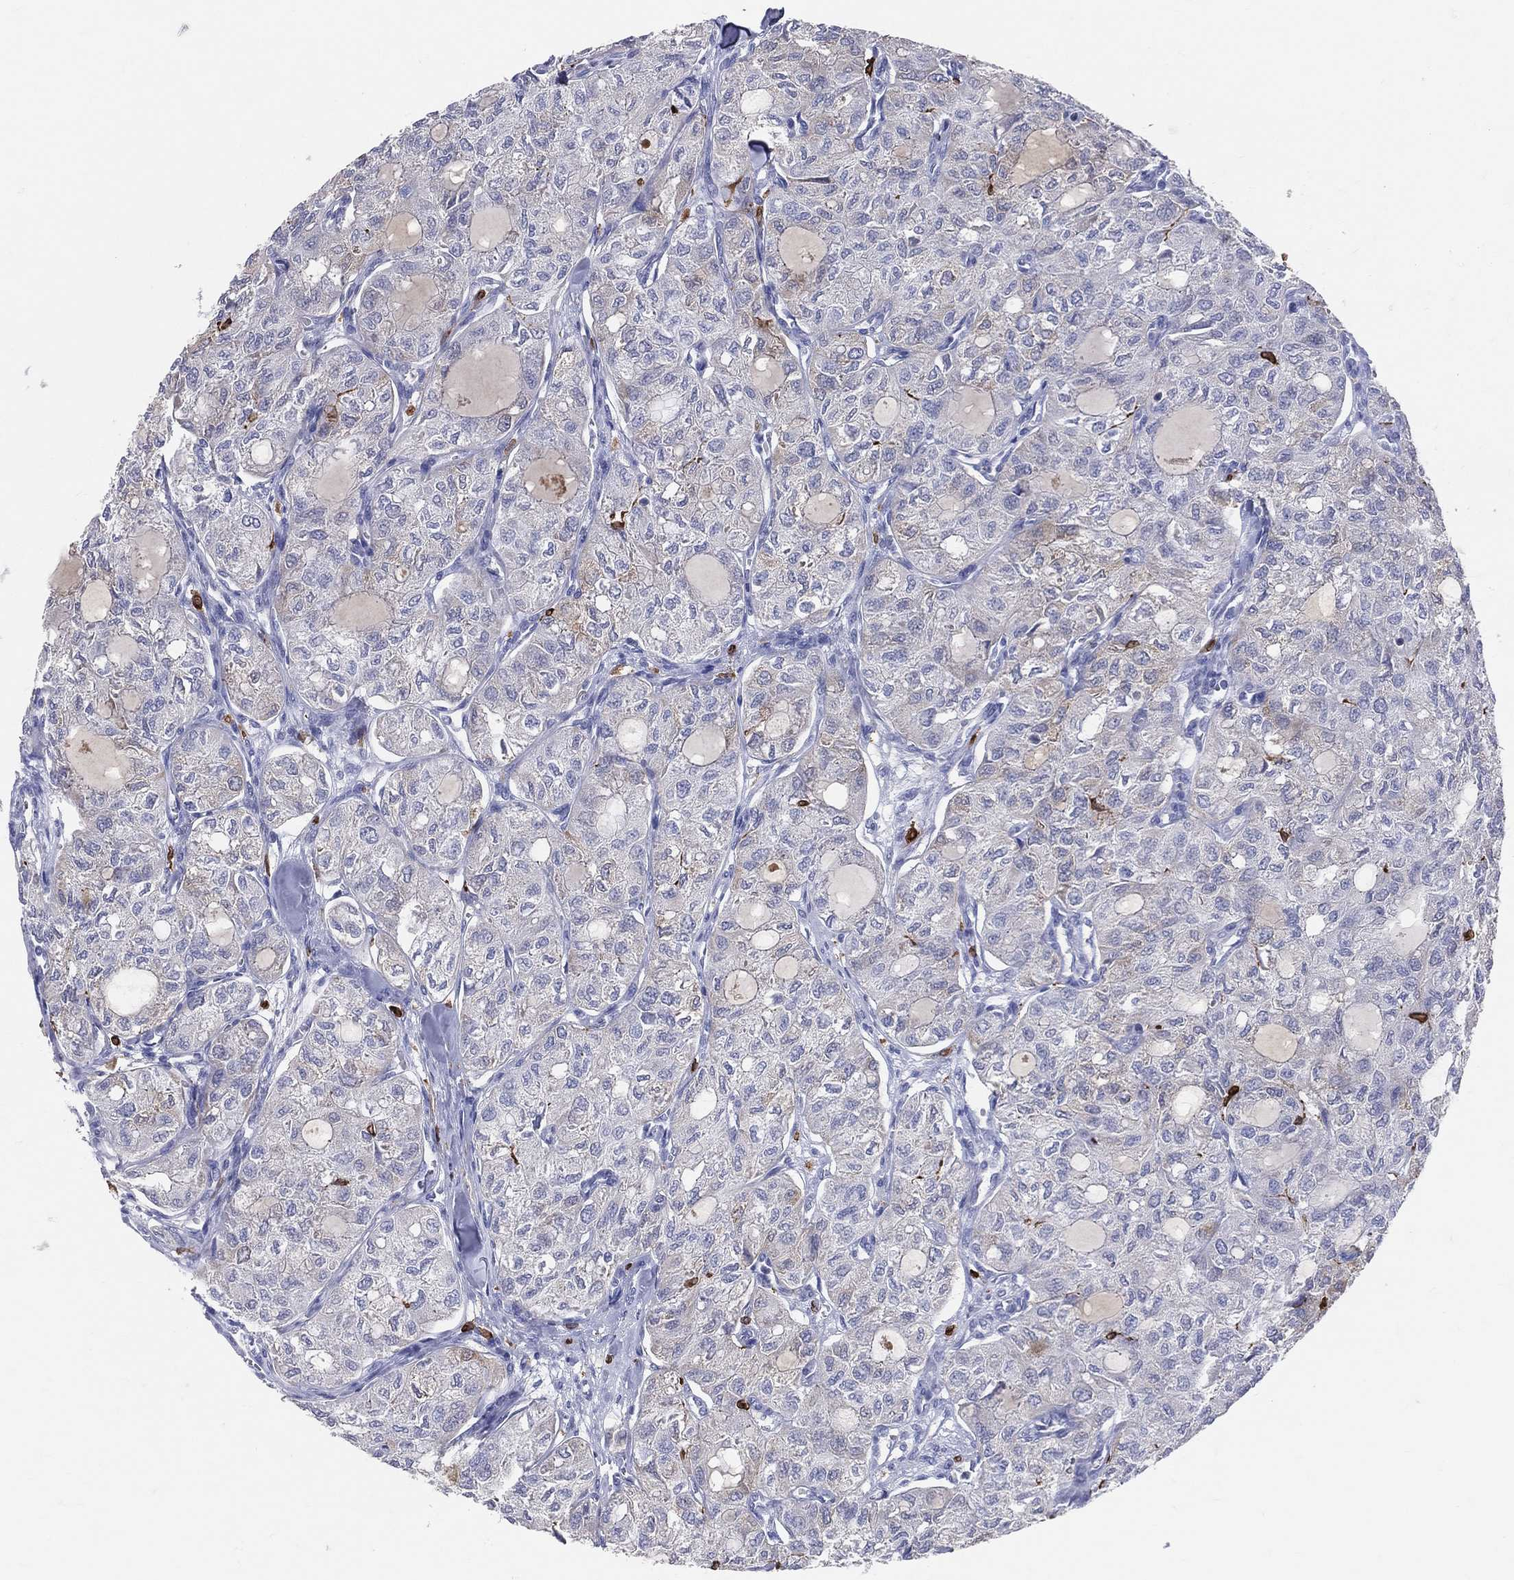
{"staining": {"intensity": "negative", "quantity": "none", "location": "none"}, "tissue": "thyroid cancer", "cell_type": "Tumor cells", "image_type": "cancer", "snomed": [{"axis": "morphology", "description": "Follicular adenoma carcinoma, NOS"}, {"axis": "topography", "description": "Thyroid gland"}], "caption": "This is a image of immunohistochemistry (IHC) staining of follicular adenoma carcinoma (thyroid), which shows no expression in tumor cells.", "gene": "CD74", "patient": {"sex": "male", "age": 75}}